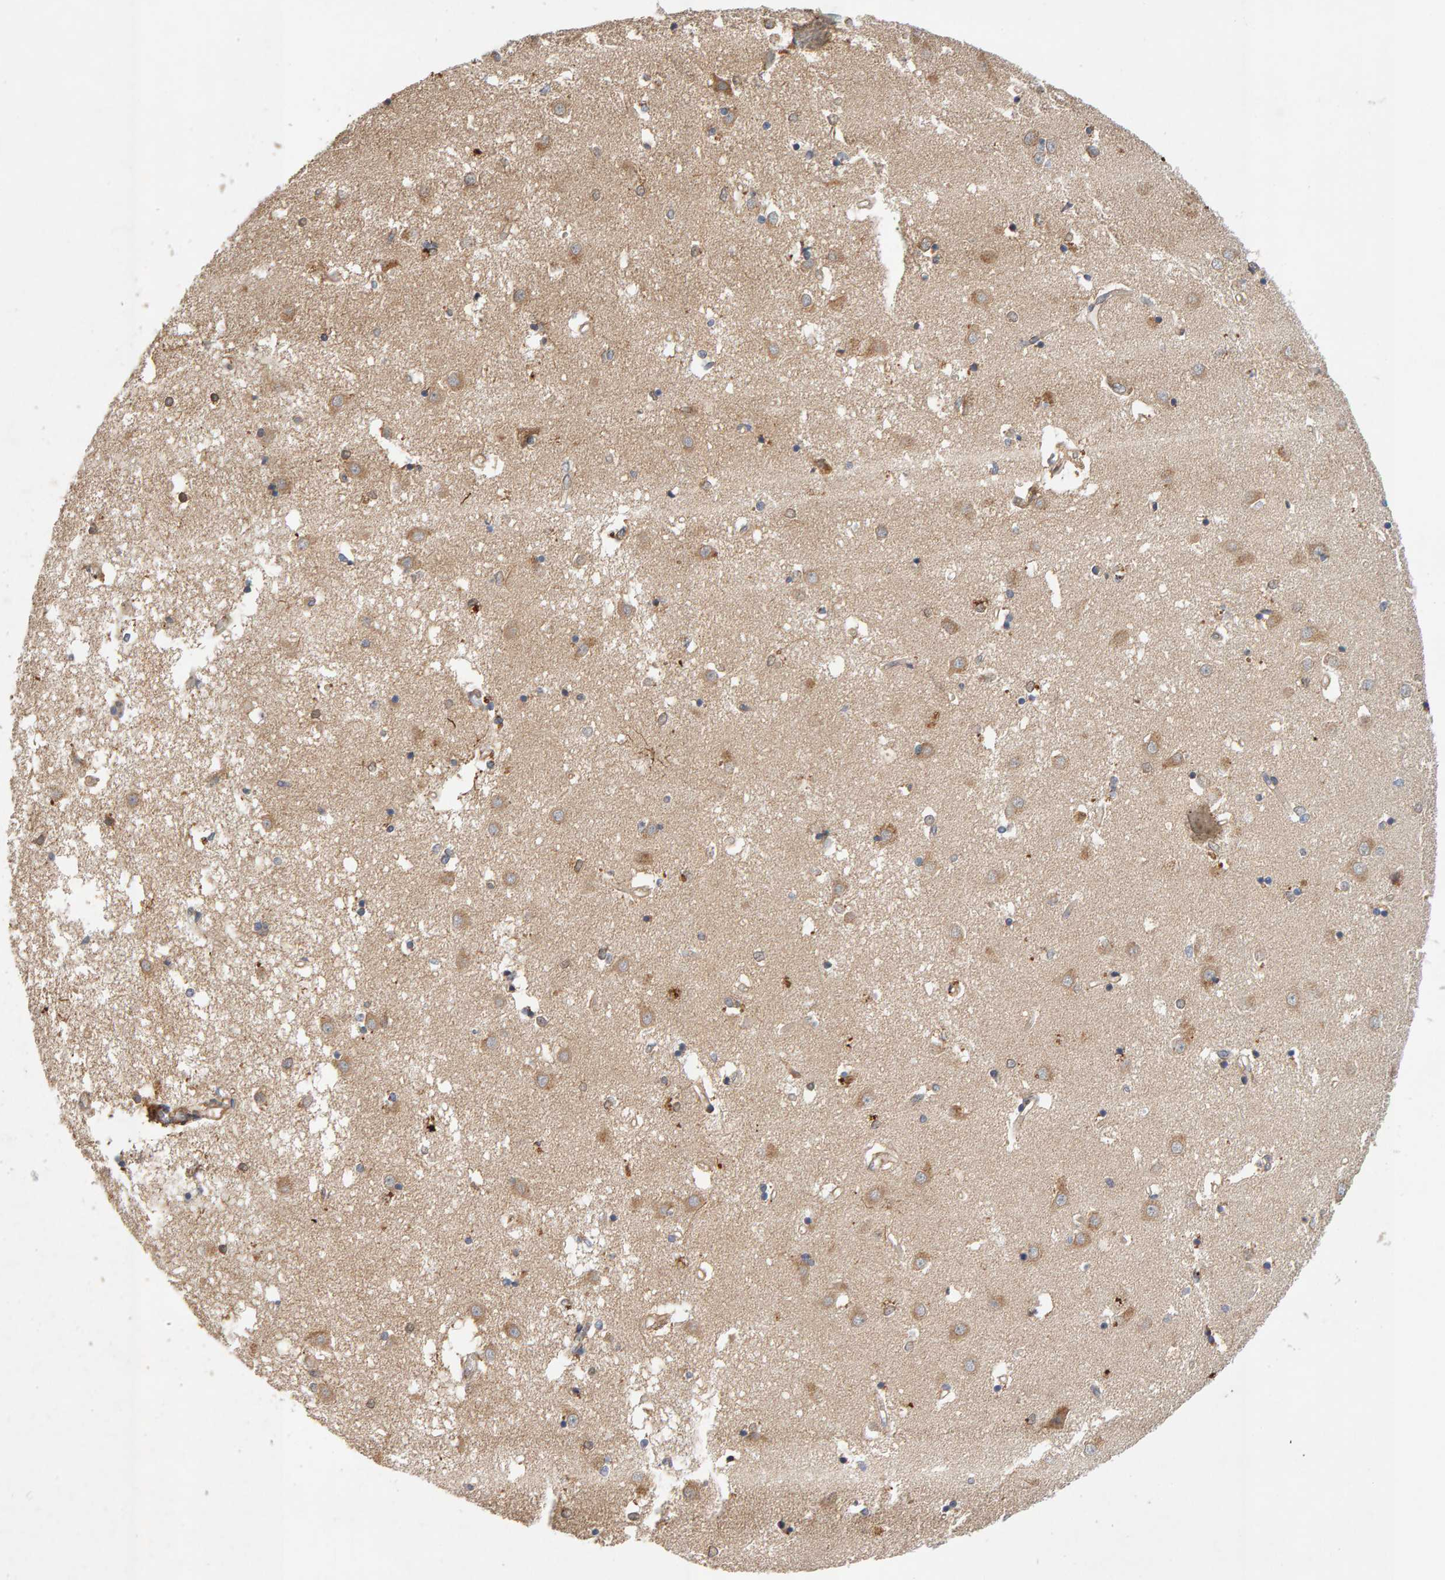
{"staining": {"intensity": "weak", "quantity": "25%-75%", "location": "cytoplasmic/membranous"}, "tissue": "caudate", "cell_type": "Glial cells", "image_type": "normal", "snomed": [{"axis": "morphology", "description": "Normal tissue, NOS"}, {"axis": "topography", "description": "Lateral ventricle wall"}], "caption": "Immunohistochemistry (DAB) staining of unremarkable caudate reveals weak cytoplasmic/membranous protein staining in approximately 25%-75% of glial cells. (DAB (3,3'-diaminobenzidine) = brown stain, brightfield microscopy at high magnification).", "gene": "RNF19A", "patient": {"sex": "male", "age": 45}}